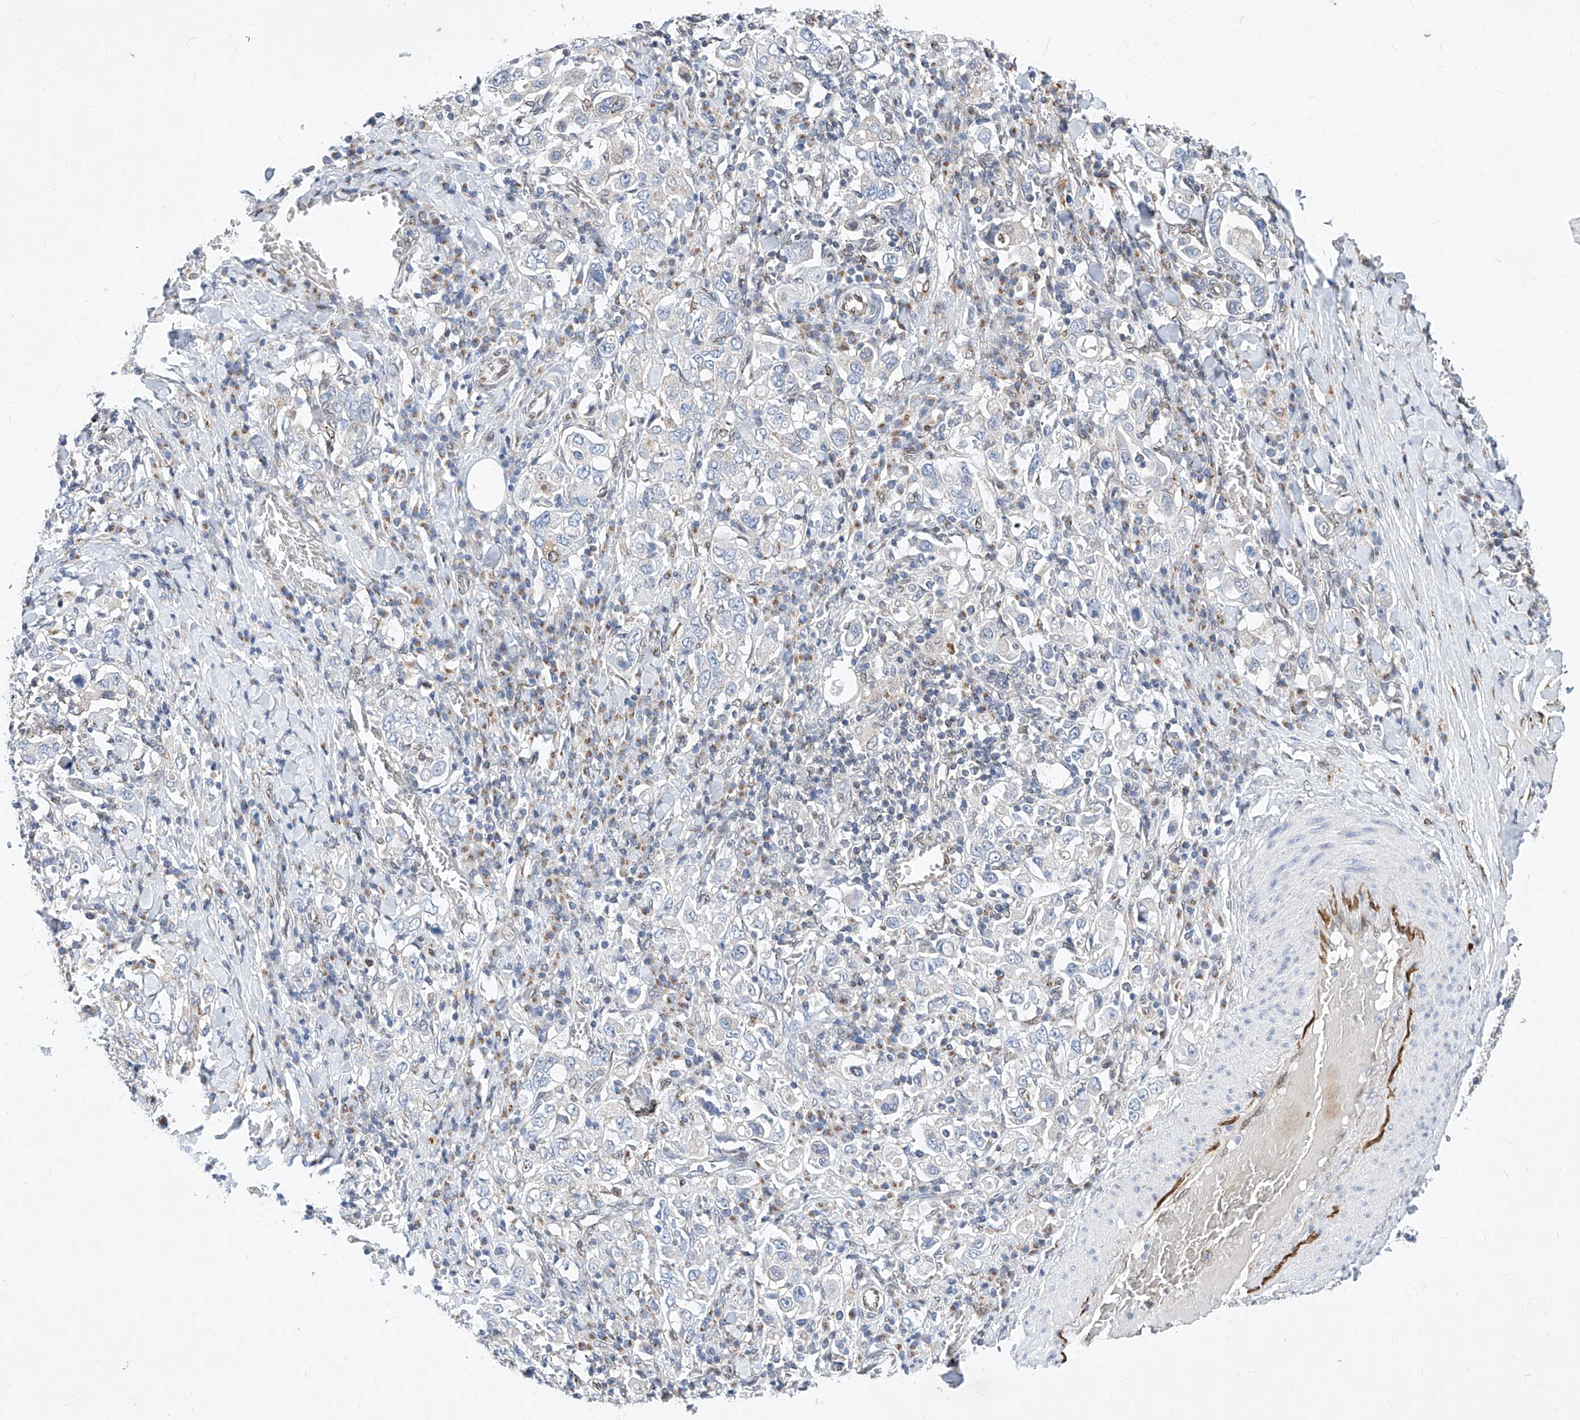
{"staining": {"intensity": "negative", "quantity": "none", "location": "none"}, "tissue": "stomach cancer", "cell_type": "Tumor cells", "image_type": "cancer", "snomed": [{"axis": "morphology", "description": "Adenocarcinoma, NOS"}, {"axis": "topography", "description": "Stomach, upper"}], "caption": "The IHC histopathology image has no significant expression in tumor cells of adenocarcinoma (stomach) tissue.", "gene": "MX2", "patient": {"sex": "male", "age": 62}}